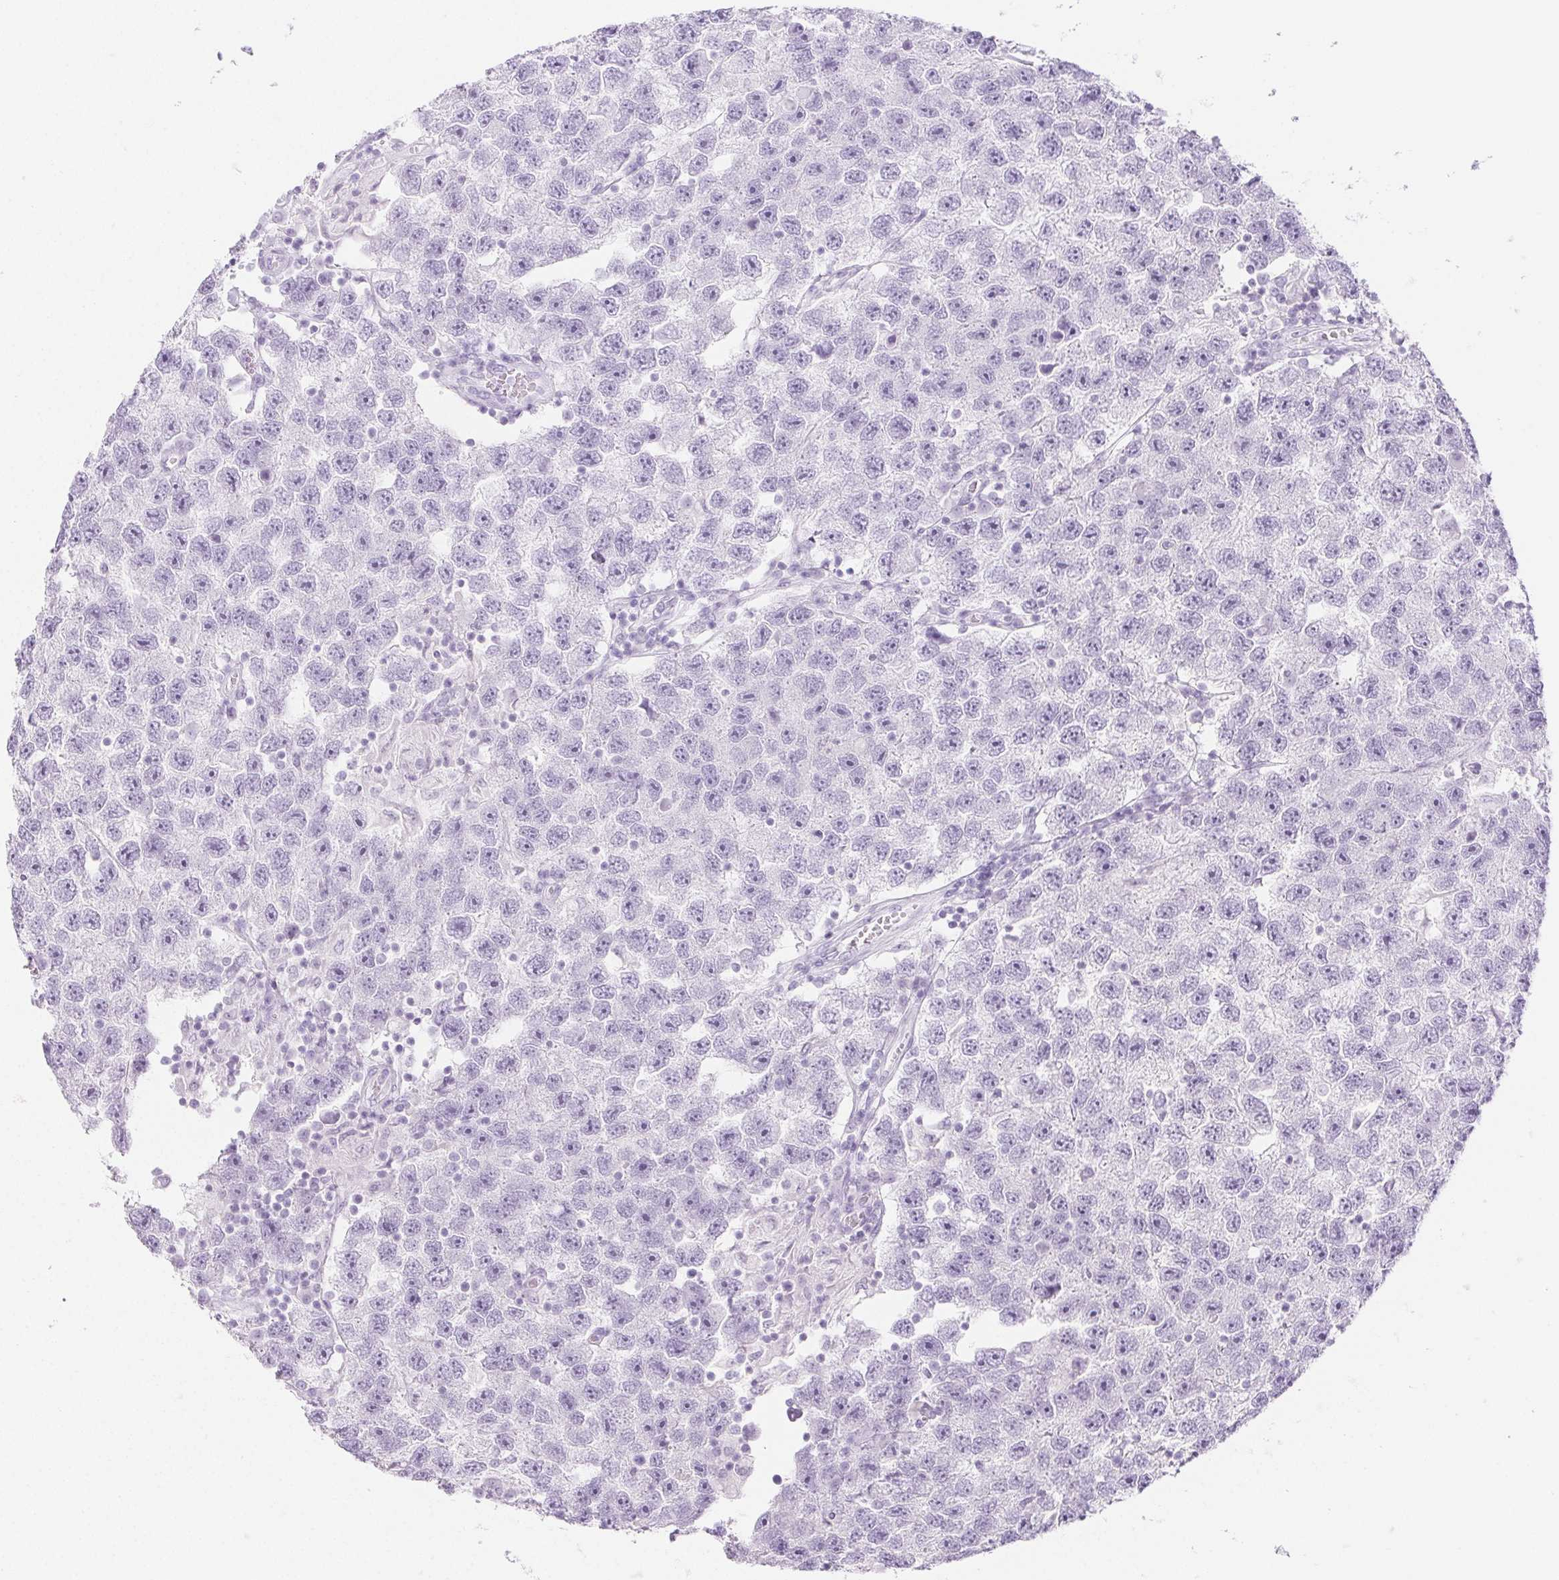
{"staining": {"intensity": "negative", "quantity": "none", "location": "none"}, "tissue": "testis cancer", "cell_type": "Tumor cells", "image_type": "cancer", "snomed": [{"axis": "morphology", "description": "Seminoma, NOS"}, {"axis": "topography", "description": "Testis"}], "caption": "The IHC micrograph has no significant staining in tumor cells of testis cancer tissue.", "gene": "PI3", "patient": {"sex": "male", "age": 26}}